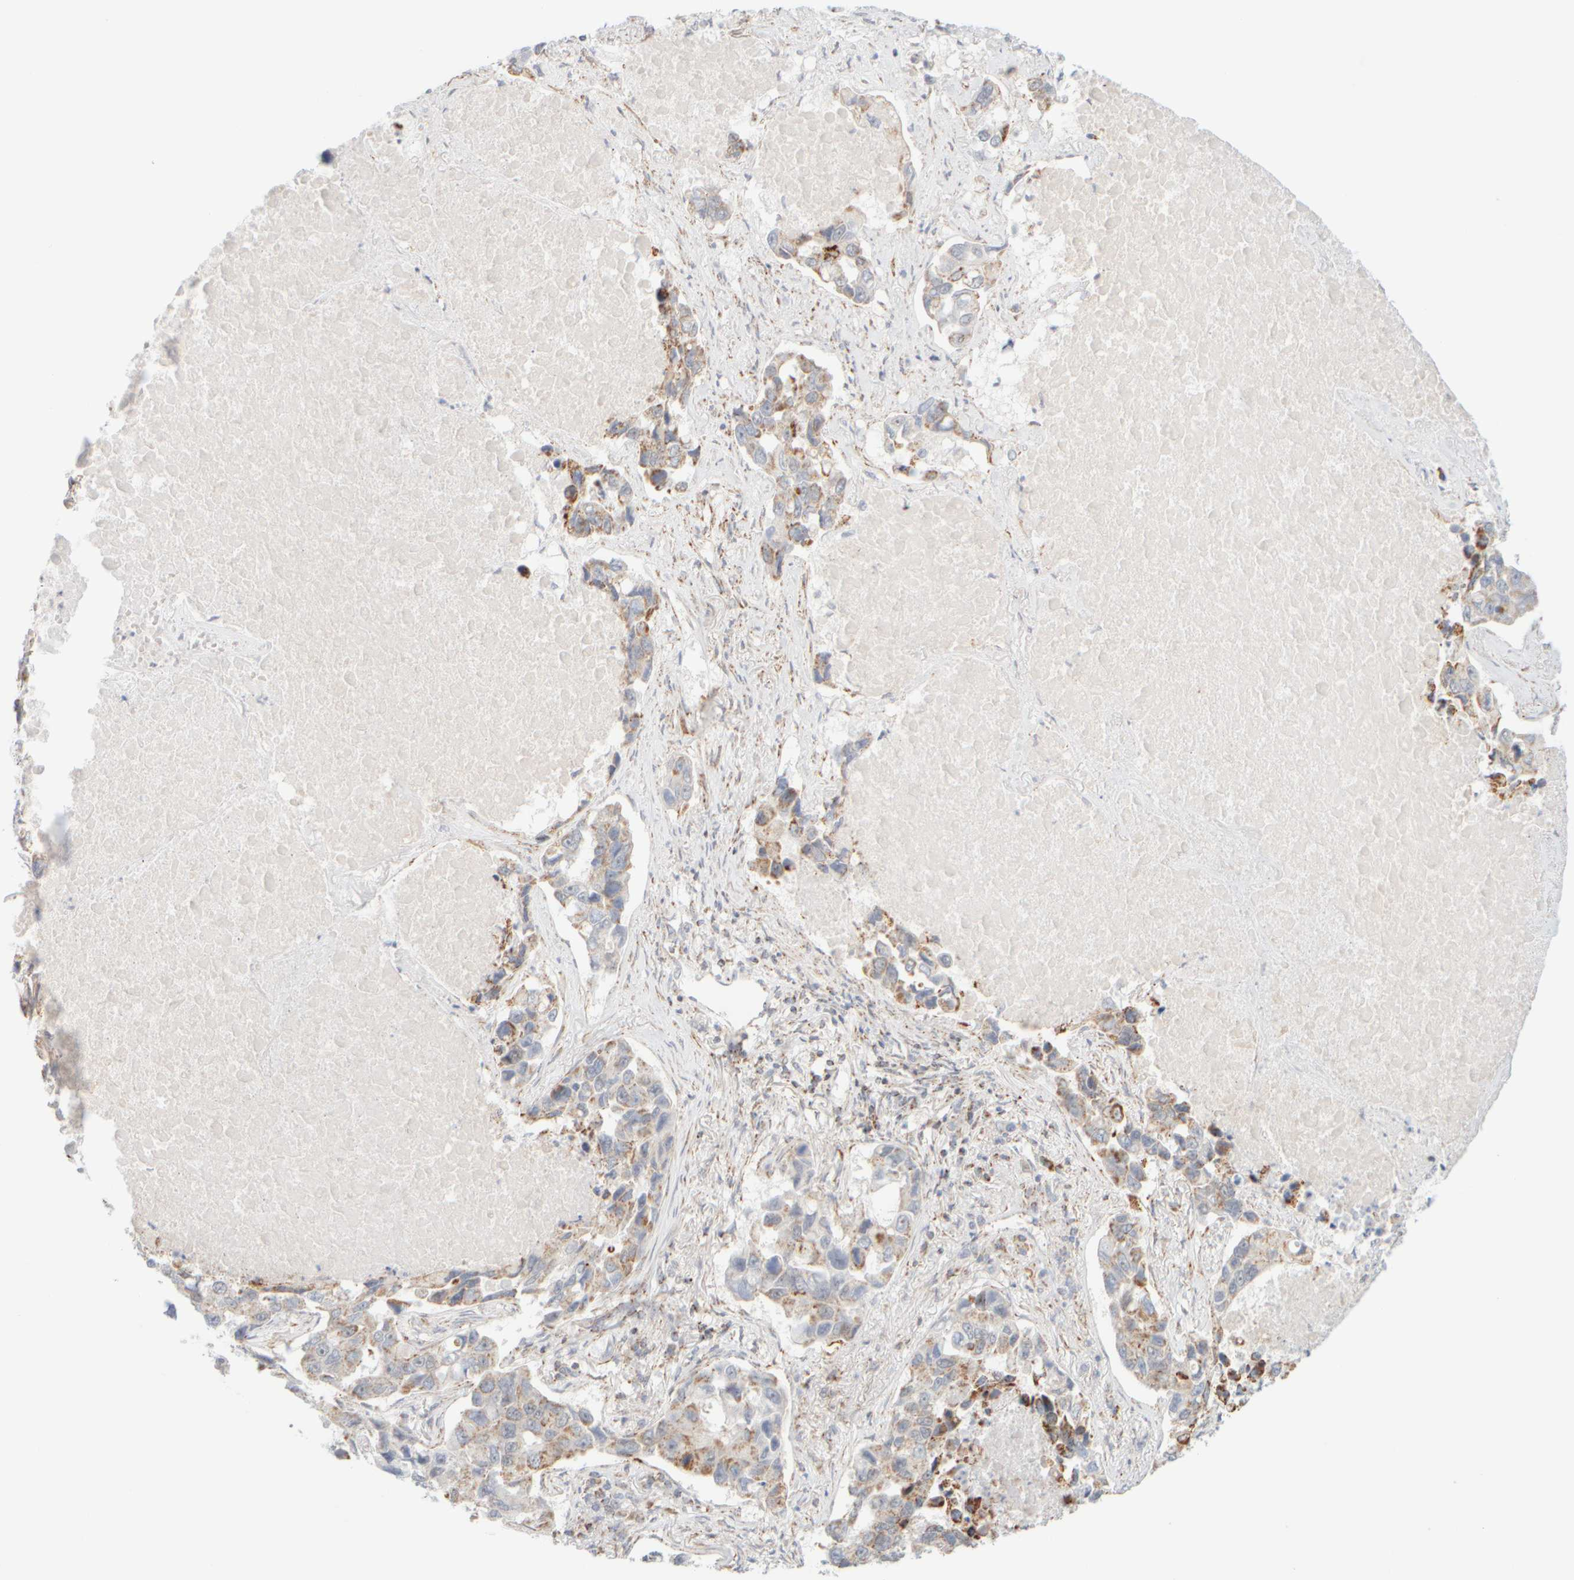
{"staining": {"intensity": "weak", "quantity": ">75%", "location": "cytoplasmic/membranous"}, "tissue": "lung cancer", "cell_type": "Tumor cells", "image_type": "cancer", "snomed": [{"axis": "morphology", "description": "Adenocarcinoma, NOS"}, {"axis": "topography", "description": "Lung"}], "caption": "This is a micrograph of immunohistochemistry (IHC) staining of adenocarcinoma (lung), which shows weak expression in the cytoplasmic/membranous of tumor cells.", "gene": "PPM1K", "patient": {"sex": "male", "age": 64}}